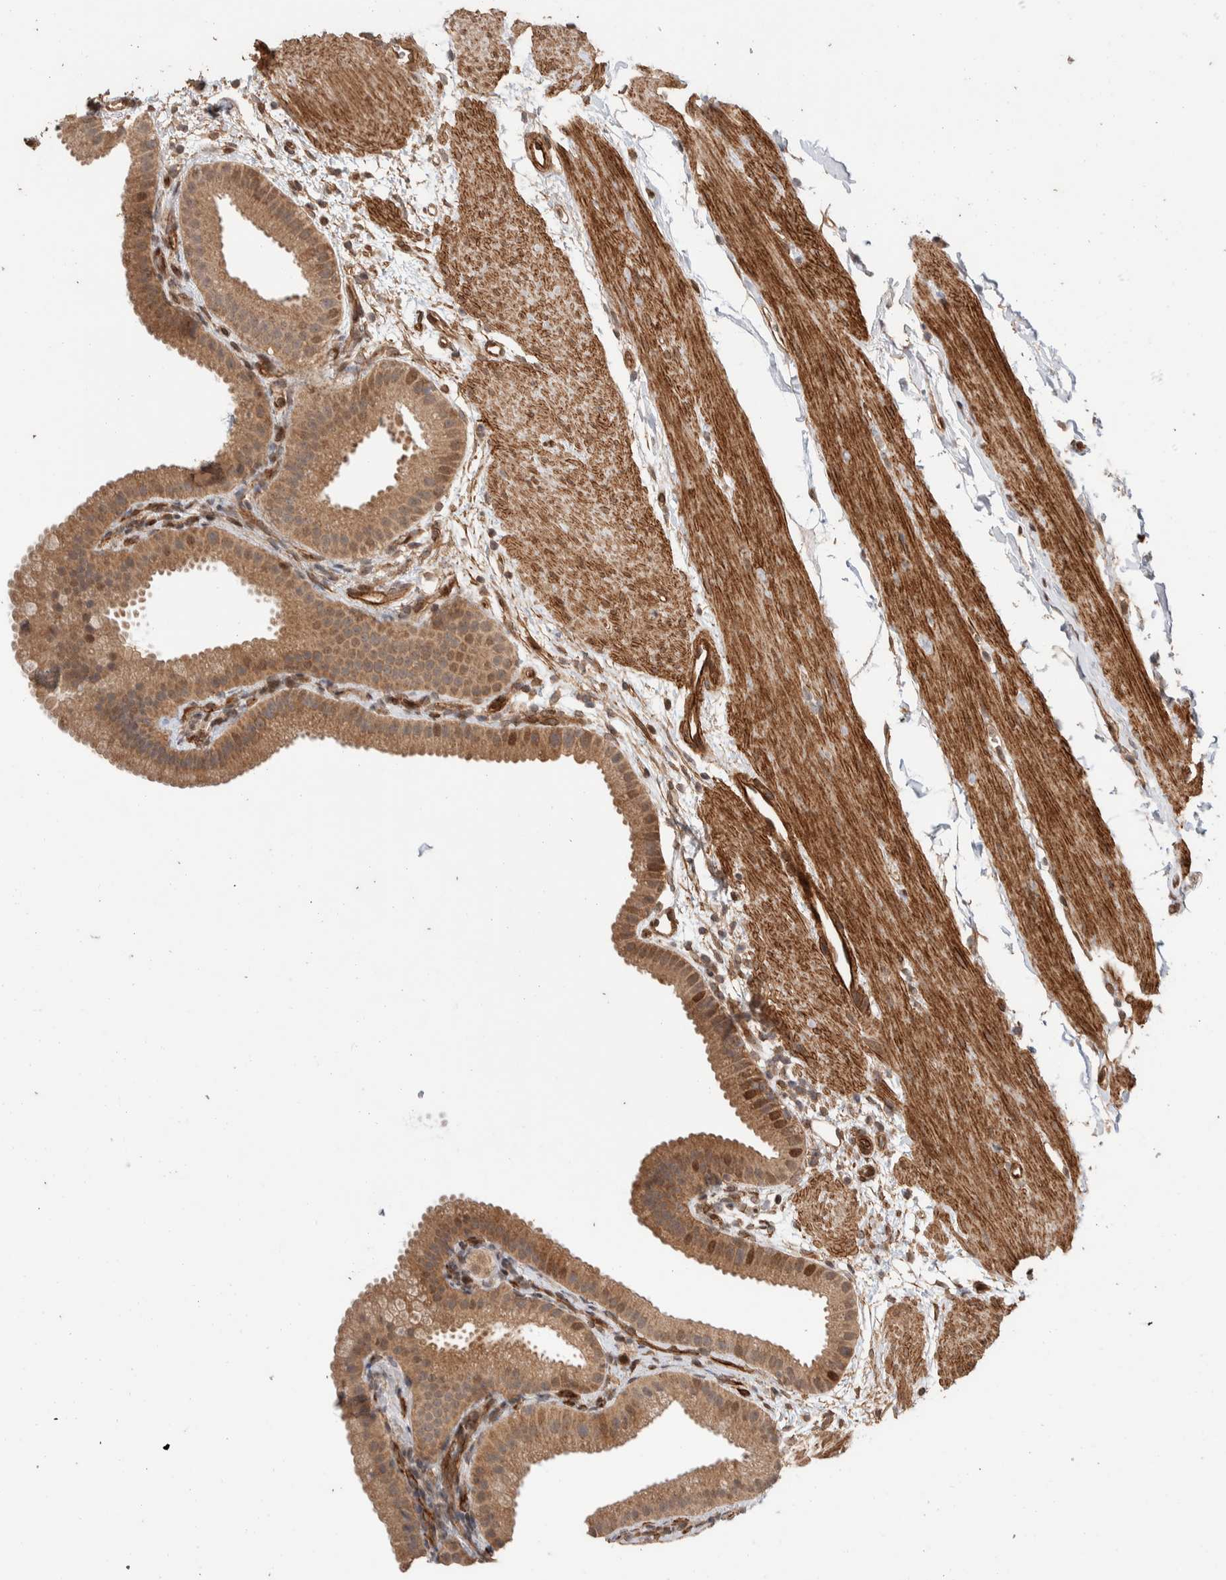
{"staining": {"intensity": "moderate", "quantity": ">75%", "location": "cytoplasmic/membranous,nuclear"}, "tissue": "gallbladder", "cell_type": "Glandular cells", "image_type": "normal", "snomed": [{"axis": "morphology", "description": "Normal tissue, NOS"}, {"axis": "topography", "description": "Gallbladder"}], "caption": "Moderate cytoplasmic/membranous,nuclear staining is present in approximately >75% of glandular cells in normal gallbladder.", "gene": "ERC1", "patient": {"sex": "female", "age": 64}}